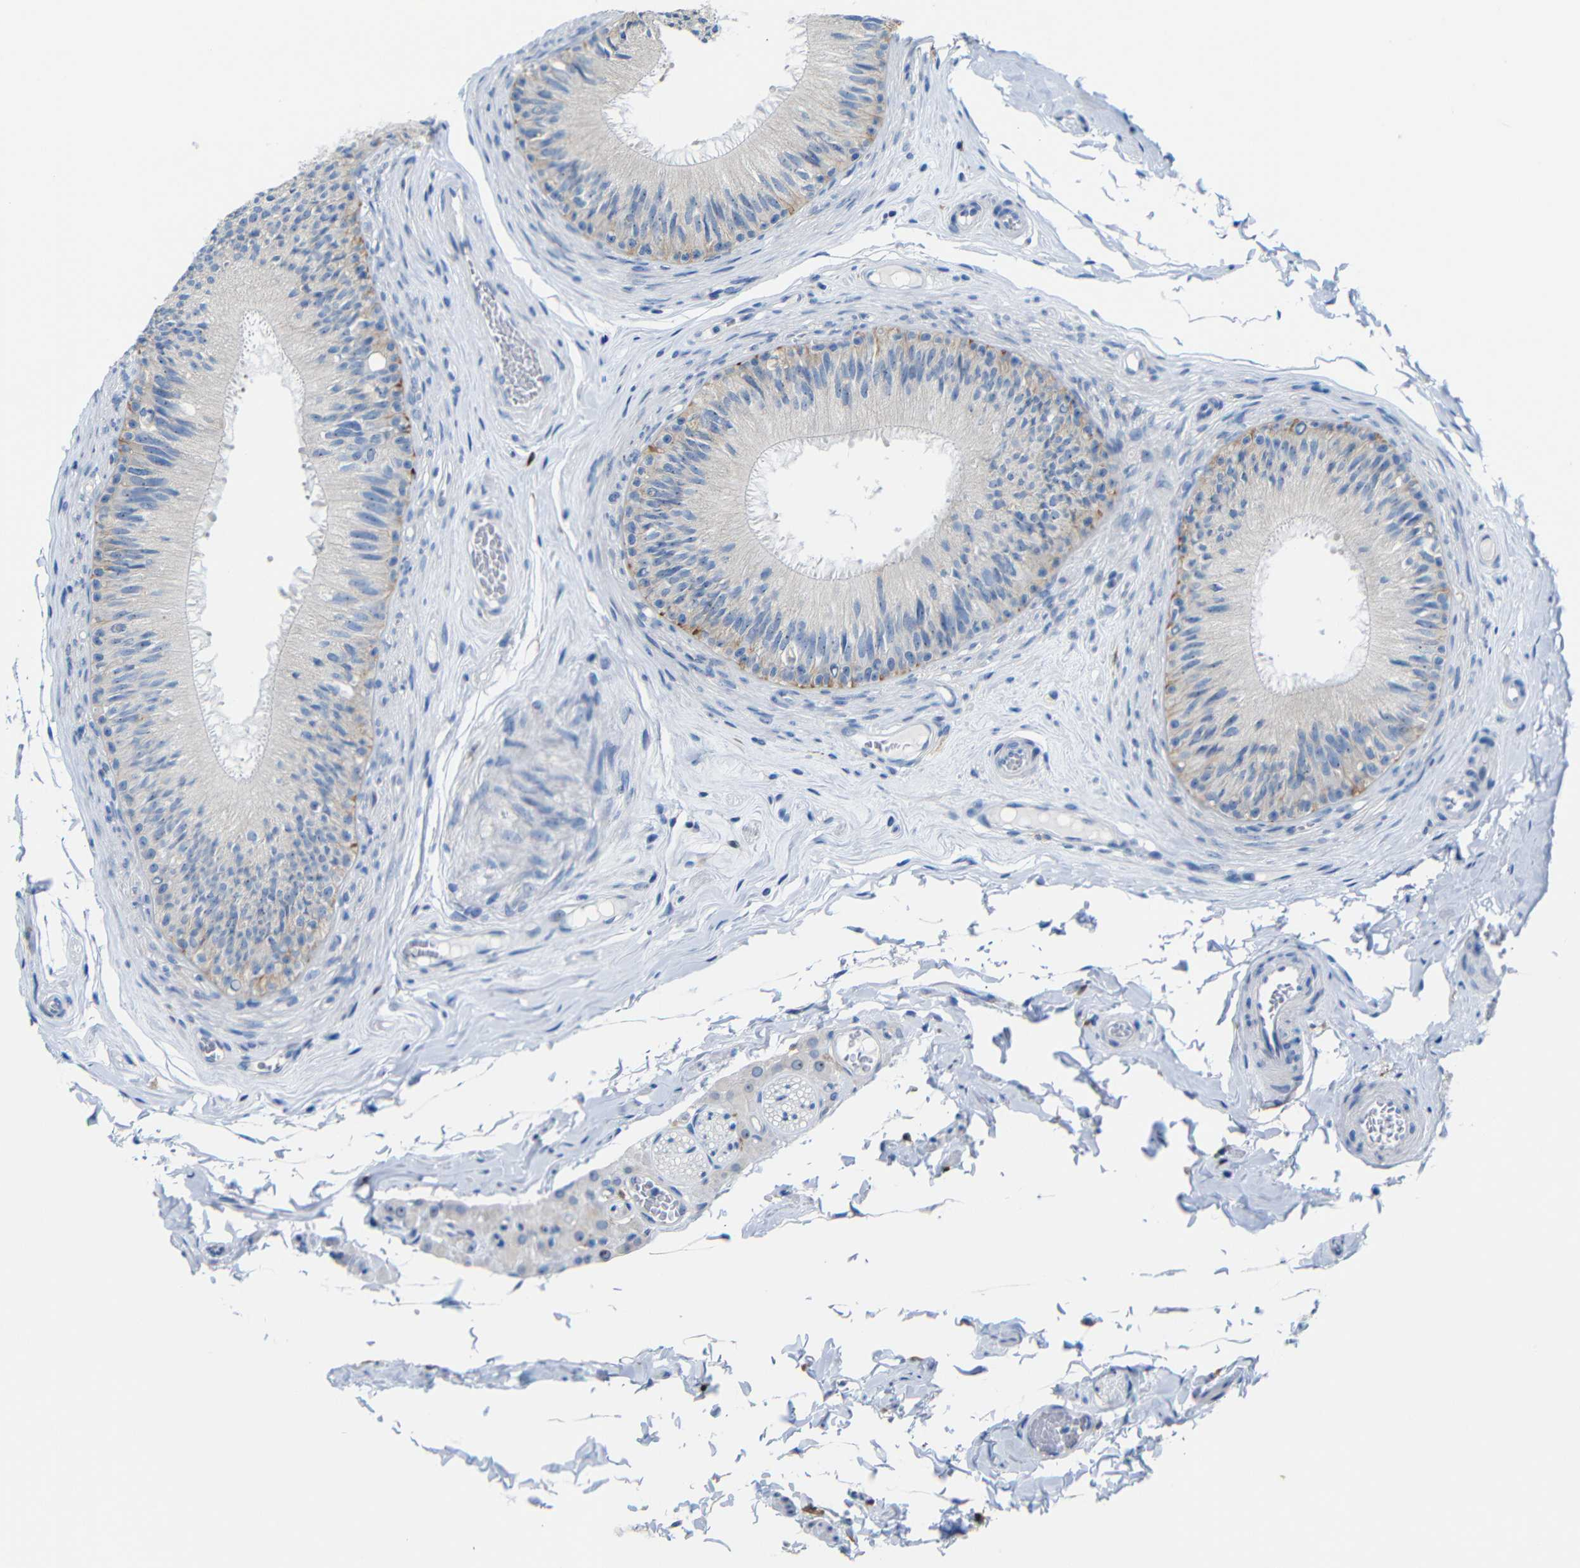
{"staining": {"intensity": "moderate", "quantity": "<25%", "location": "cytoplasmic/membranous,nuclear"}, "tissue": "epididymis", "cell_type": "Glandular cells", "image_type": "normal", "snomed": [{"axis": "morphology", "description": "Normal tissue, NOS"}, {"axis": "topography", "description": "Testis"}, {"axis": "topography", "description": "Epididymis"}], "caption": "A histopathology image of epididymis stained for a protein demonstrates moderate cytoplasmic/membranous,nuclear brown staining in glandular cells. (Brightfield microscopy of DAB IHC at high magnification).", "gene": "C1orf210", "patient": {"sex": "male", "age": 36}}